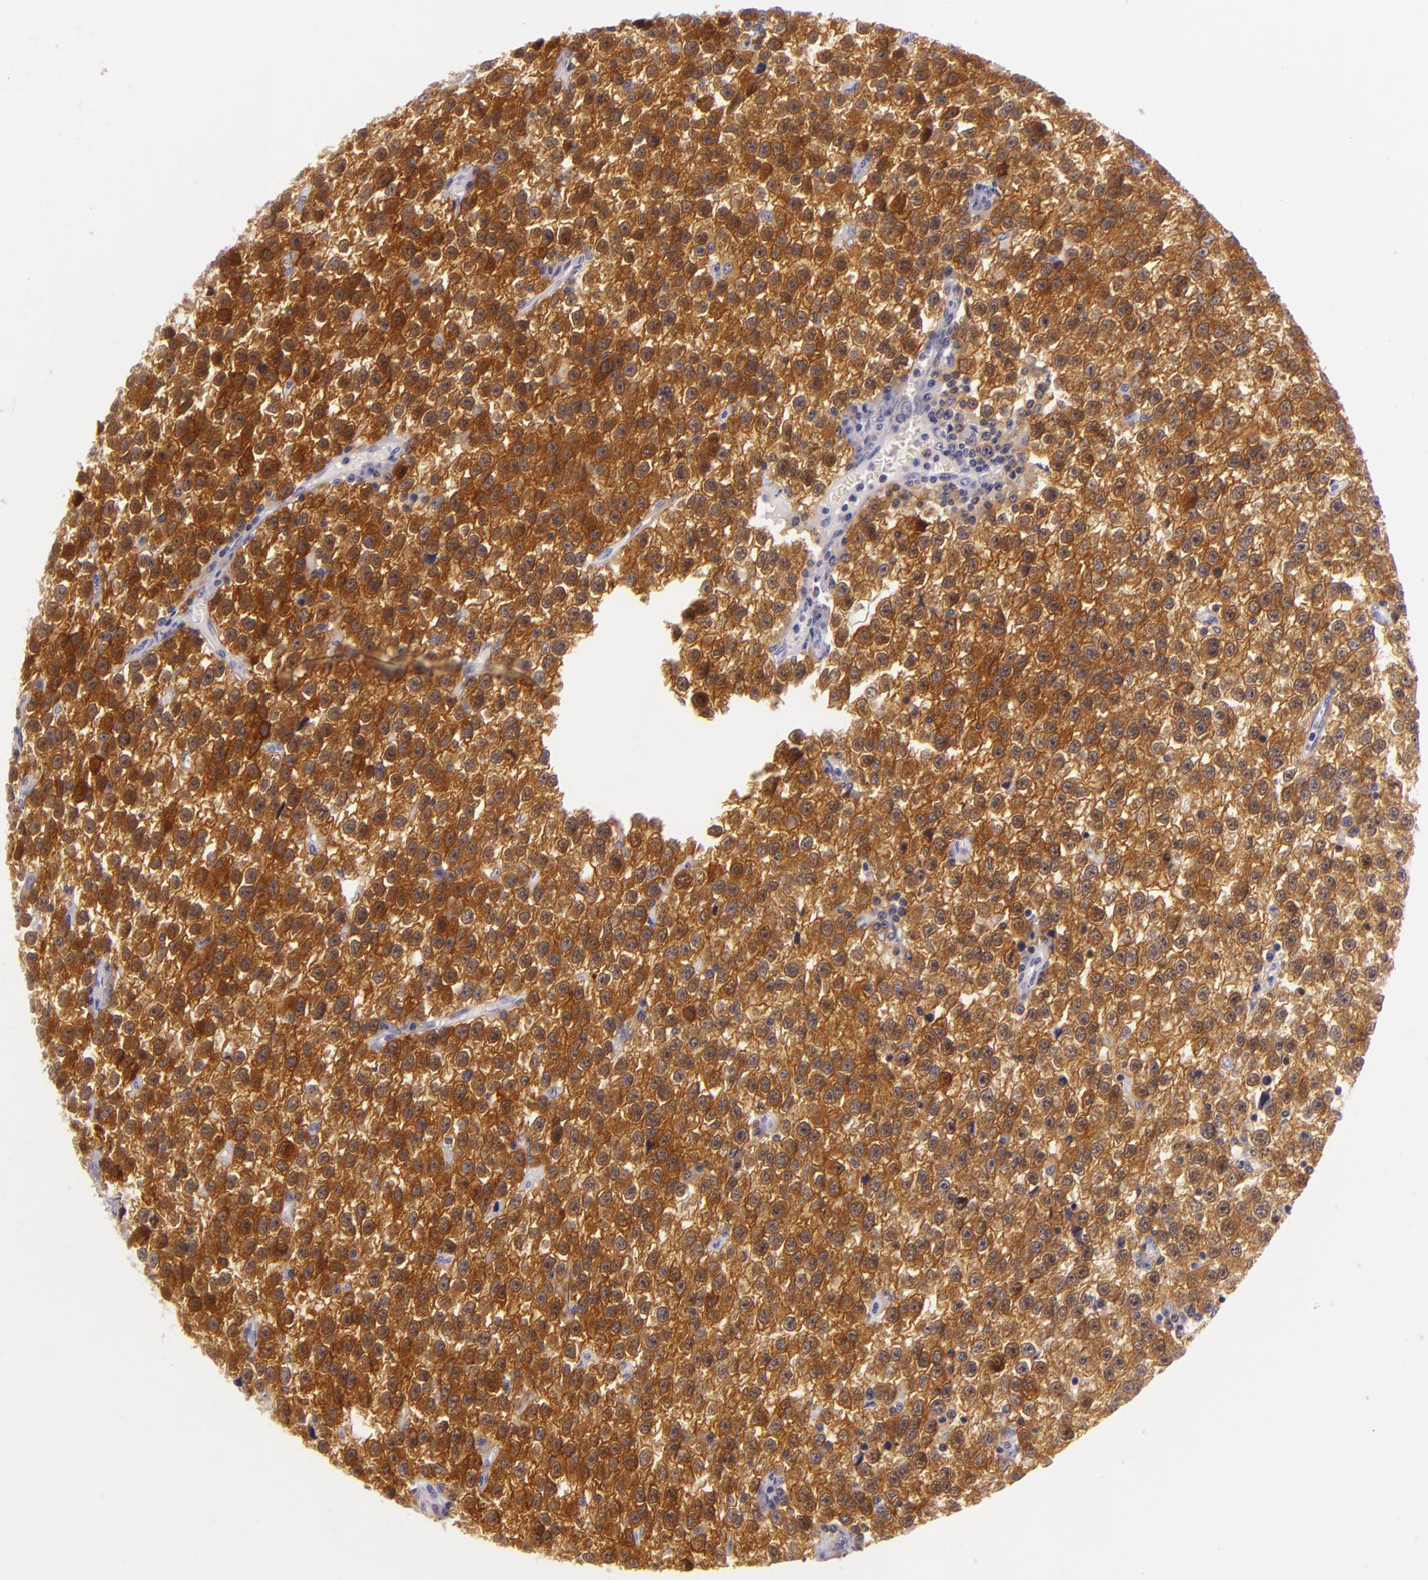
{"staining": {"intensity": "strong", "quantity": ">75%", "location": "cytoplasmic/membranous"}, "tissue": "testis cancer", "cell_type": "Tumor cells", "image_type": "cancer", "snomed": [{"axis": "morphology", "description": "Seminoma, NOS"}, {"axis": "topography", "description": "Testis"}], "caption": "Immunohistochemistry image of human seminoma (testis) stained for a protein (brown), which displays high levels of strong cytoplasmic/membranous expression in about >75% of tumor cells.", "gene": "HSP90AA1", "patient": {"sex": "male", "age": 35}}